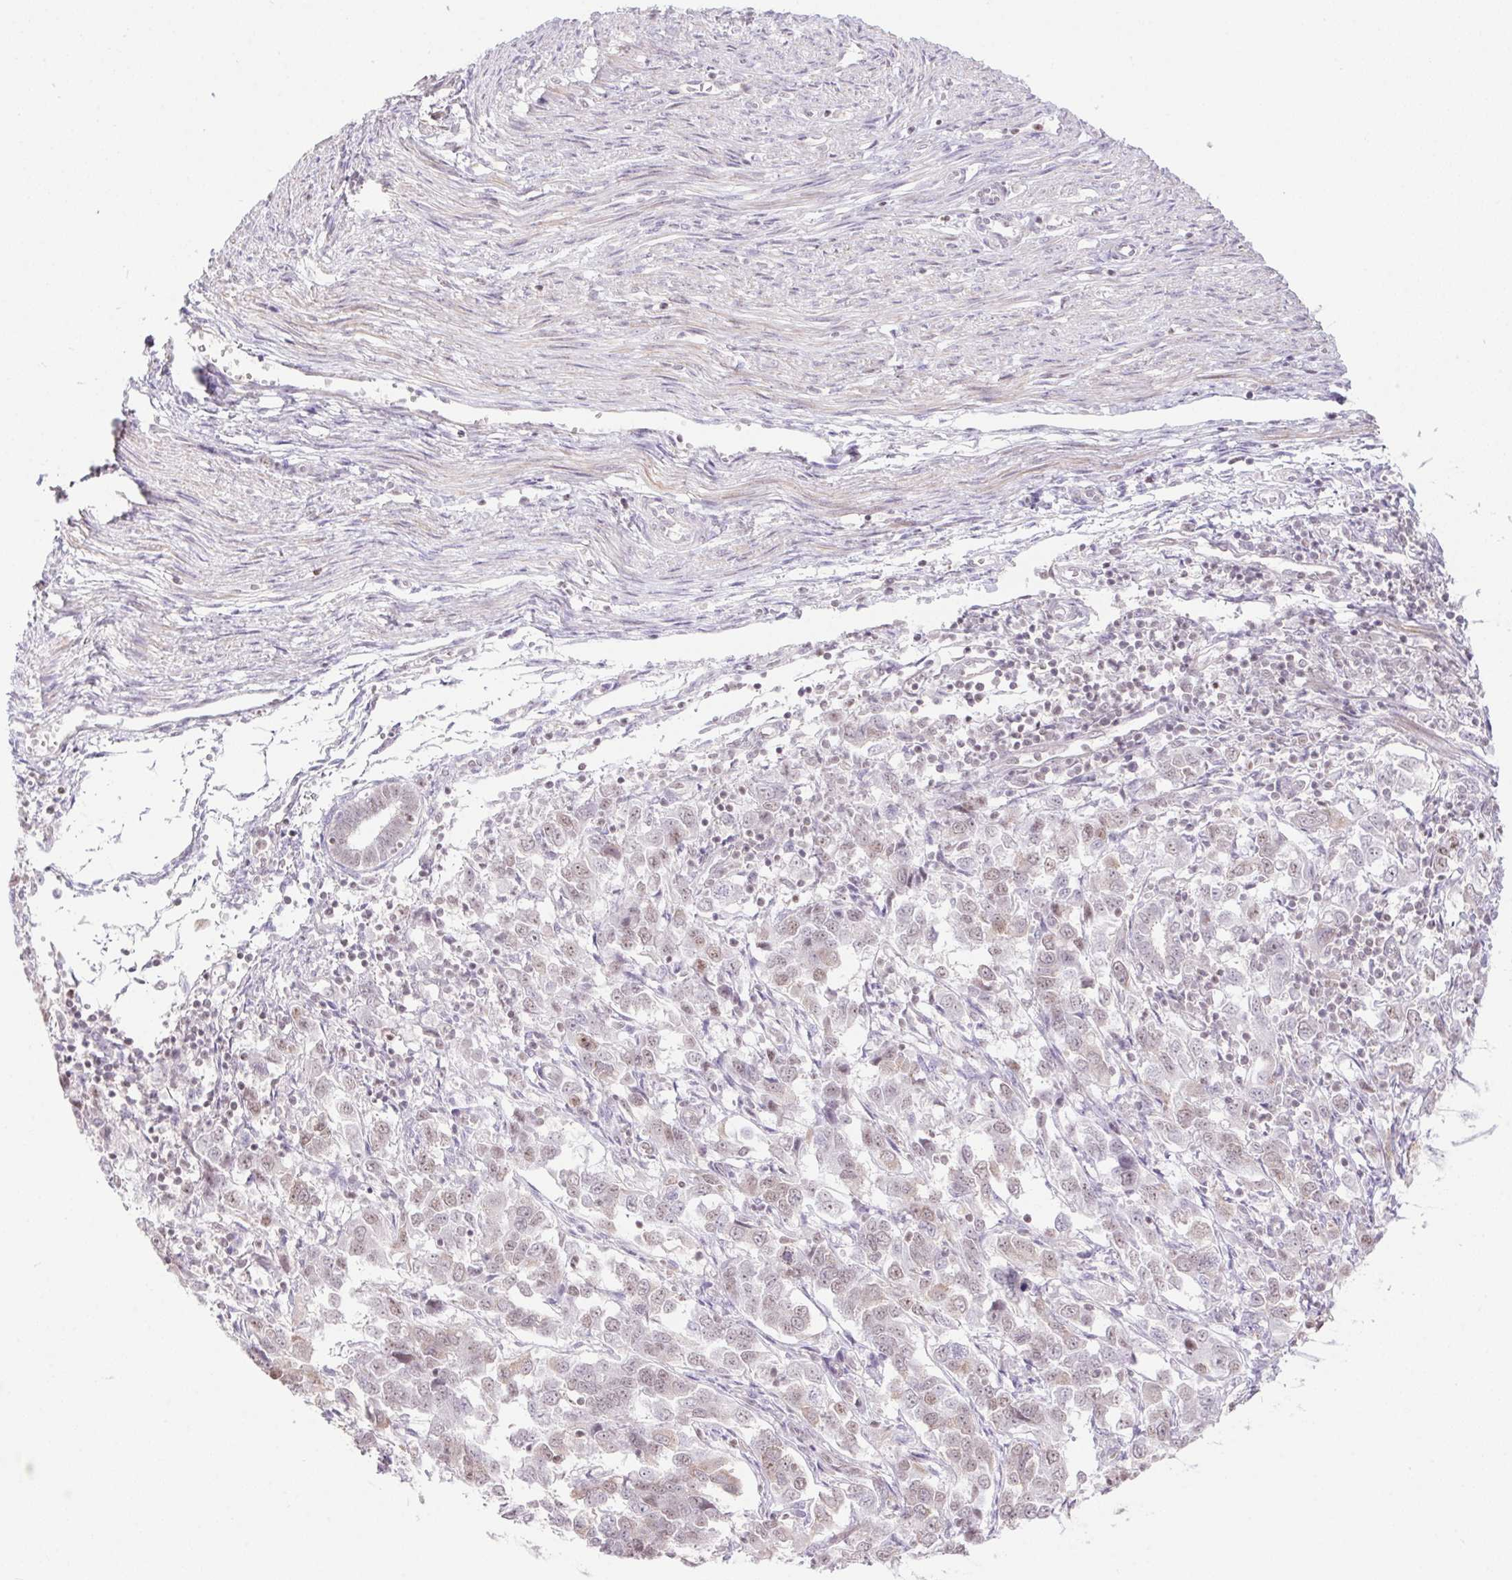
{"staining": {"intensity": "weak", "quantity": "25%-75%", "location": "nuclear"}, "tissue": "endometrial cancer", "cell_type": "Tumor cells", "image_type": "cancer", "snomed": [{"axis": "morphology", "description": "Adenocarcinoma, NOS"}, {"axis": "topography", "description": "Endometrium"}], "caption": "Brown immunohistochemical staining in human endometrial adenocarcinoma demonstrates weak nuclear staining in approximately 25%-75% of tumor cells. (Stains: DAB (3,3'-diaminobenzidine) in brown, nuclei in blue, Microscopy: brightfield microscopy at high magnification).", "gene": "DDX17", "patient": {"sex": "female", "age": 43}}